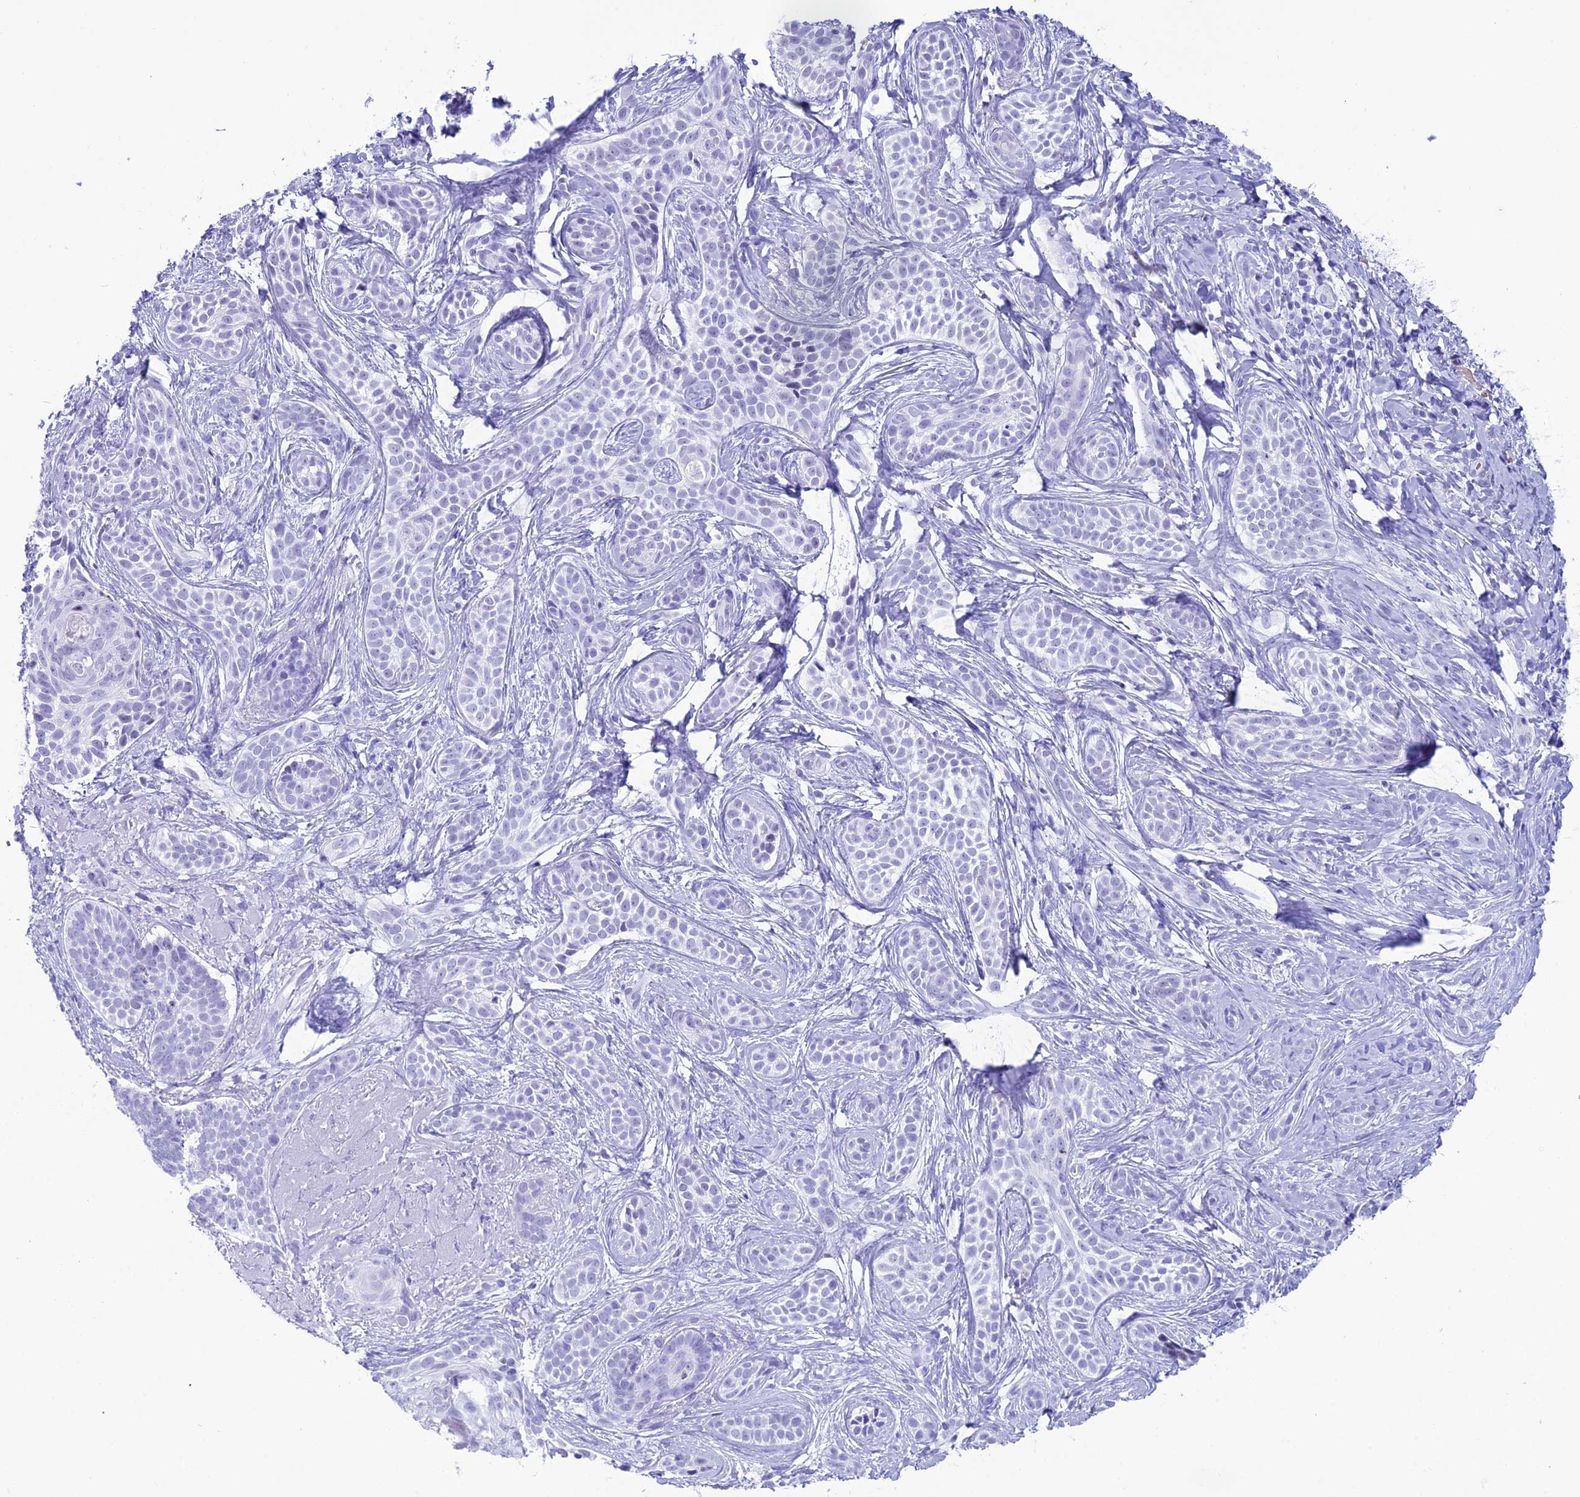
{"staining": {"intensity": "negative", "quantity": "none", "location": "none"}, "tissue": "skin cancer", "cell_type": "Tumor cells", "image_type": "cancer", "snomed": [{"axis": "morphology", "description": "Basal cell carcinoma"}, {"axis": "topography", "description": "Skin"}], "caption": "A histopathology image of skin cancer (basal cell carcinoma) stained for a protein demonstrates no brown staining in tumor cells.", "gene": "RNPS1", "patient": {"sex": "male", "age": 71}}